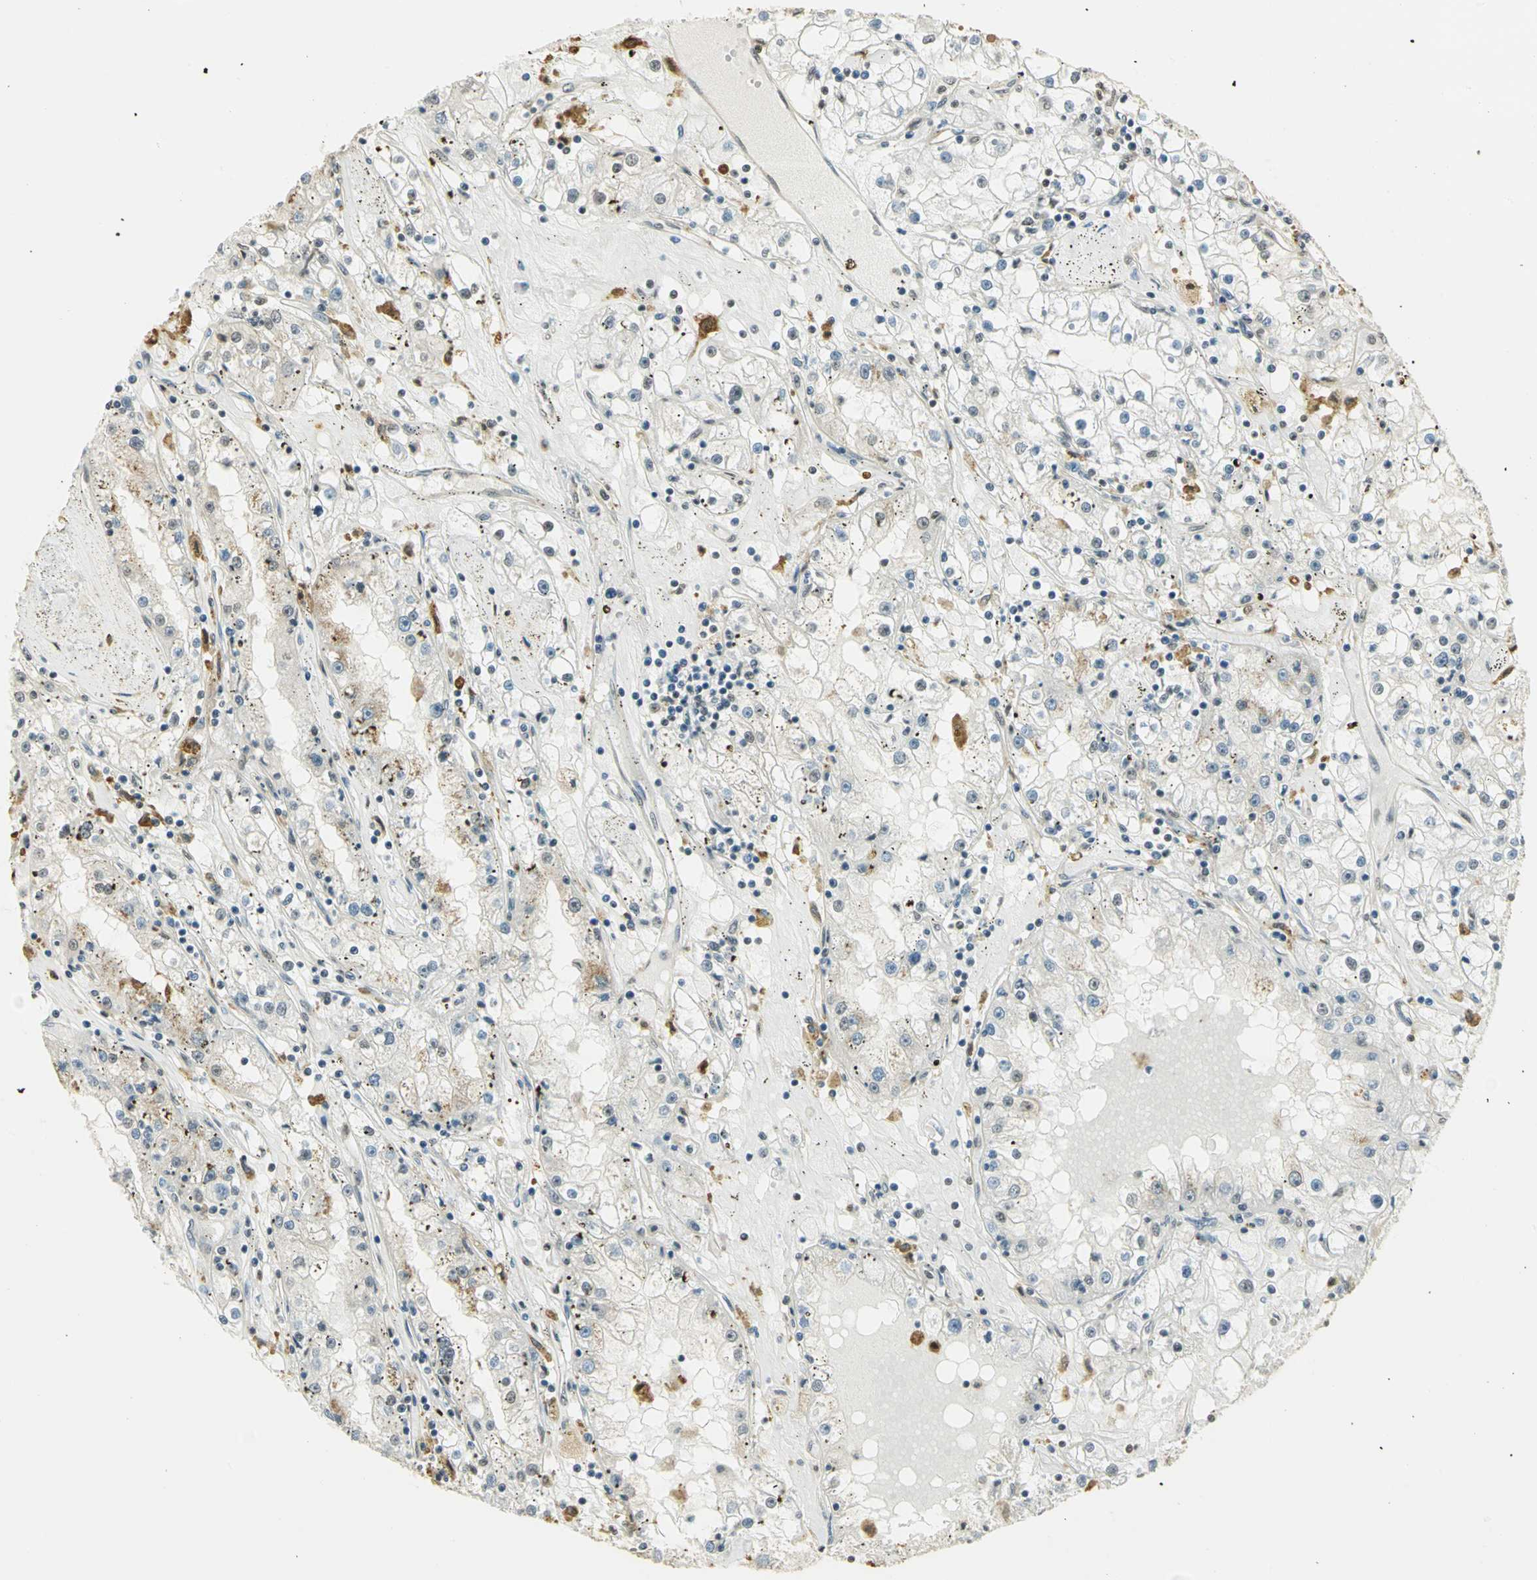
{"staining": {"intensity": "negative", "quantity": "none", "location": "none"}, "tissue": "renal cancer", "cell_type": "Tumor cells", "image_type": "cancer", "snomed": [{"axis": "morphology", "description": "Adenocarcinoma, NOS"}, {"axis": "topography", "description": "Kidney"}], "caption": "Immunohistochemistry (IHC) of renal adenocarcinoma demonstrates no expression in tumor cells. (Brightfield microscopy of DAB IHC at high magnification).", "gene": "CDC34", "patient": {"sex": "male", "age": 56}}